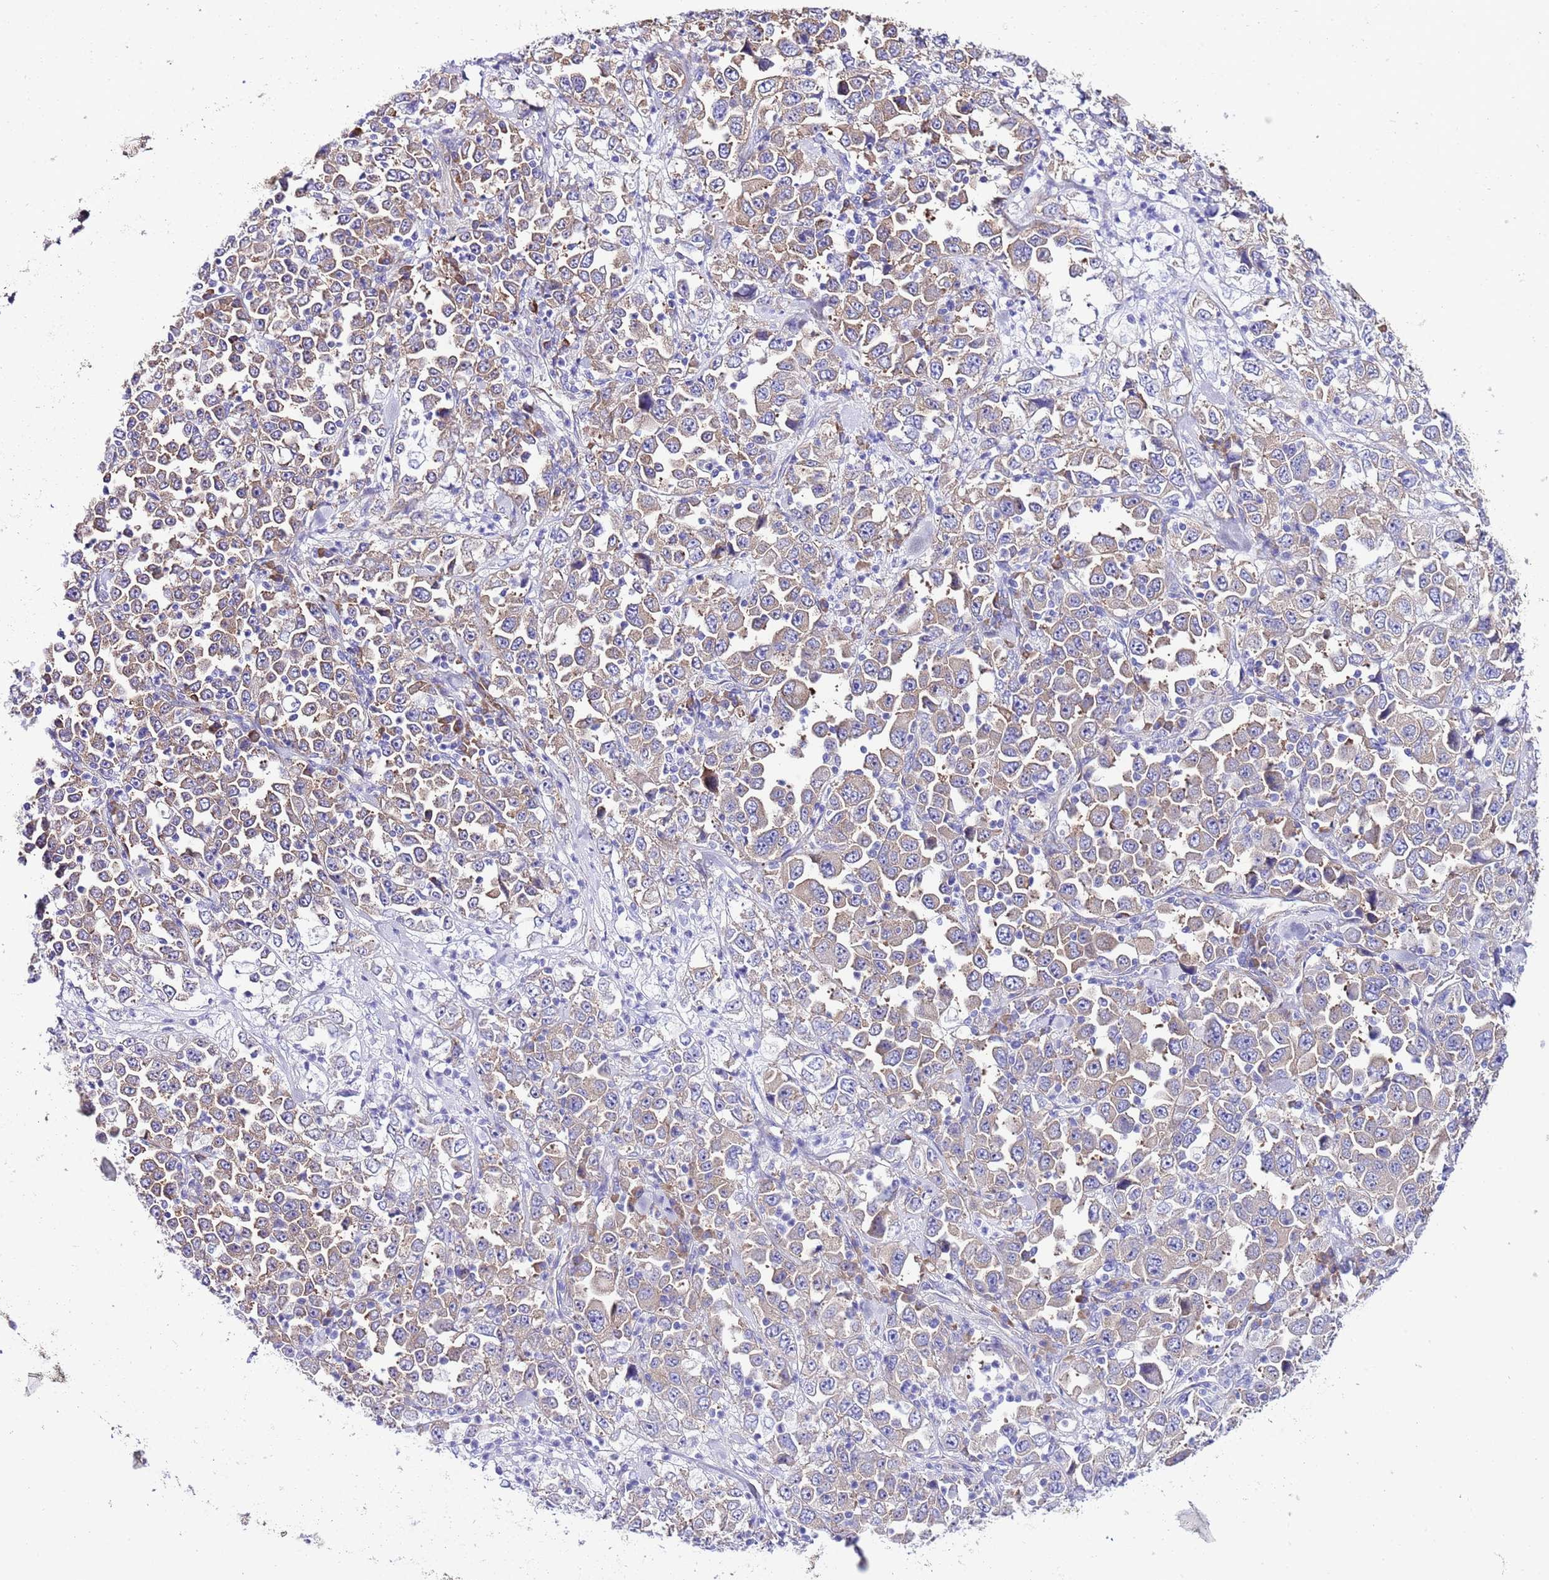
{"staining": {"intensity": "weak", "quantity": "25%-75%", "location": "cytoplasmic/membranous"}, "tissue": "stomach cancer", "cell_type": "Tumor cells", "image_type": "cancer", "snomed": [{"axis": "morphology", "description": "Normal tissue, NOS"}, {"axis": "morphology", "description": "Adenocarcinoma, NOS"}, {"axis": "topography", "description": "Stomach, upper"}, {"axis": "topography", "description": "Stomach"}], "caption": "Immunohistochemistry micrograph of neoplastic tissue: human stomach adenocarcinoma stained using IHC demonstrates low levels of weak protein expression localized specifically in the cytoplasmic/membranous of tumor cells, appearing as a cytoplasmic/membranous brown color.", "gene": "RPS10", "patient": {"sex": "male", "age": 59}}